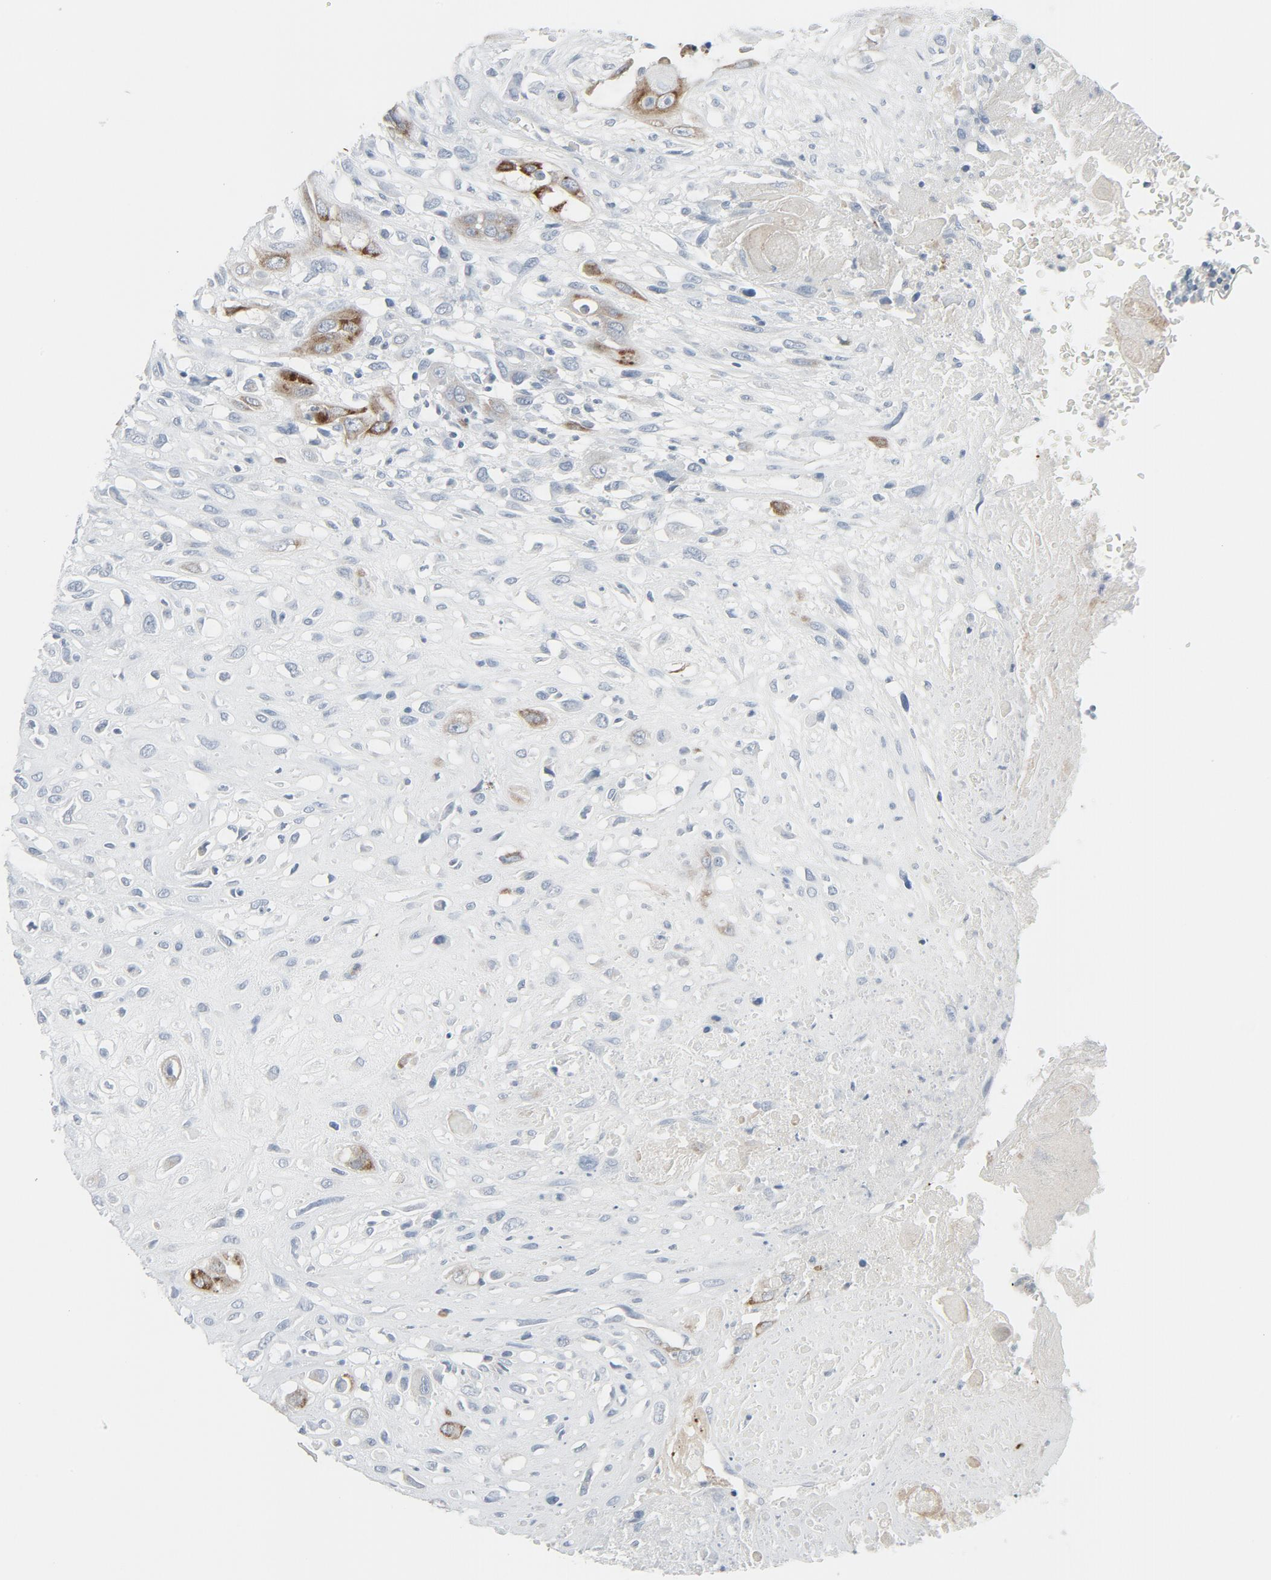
{"staining": {"intensity": "strong", "quantity": "<25%", "location": "cytoplasmic/membranous"}, "tissue": "head and neck cancer", "cell_type": "Tumor cells", "image_type": "cancer", "snomed": [{"axis": "morphology", "description": "Necrosis, NOS"}, {"axis": "morphology", "description": "Neoplasm, malignant, NOS"}, {"axis": "topography", "description": "Salivary gland"}, {"axis": "topography", "description": "Head-Neck"}], "caption": "Tumor cells demonstrate medium levels of strong cytoplasmic/membranous staining in about <25% of cells in human malignant neoplasm (head and neck).", "gene": "FGFR3", "patient": {"sex": "male", "age": 43}}